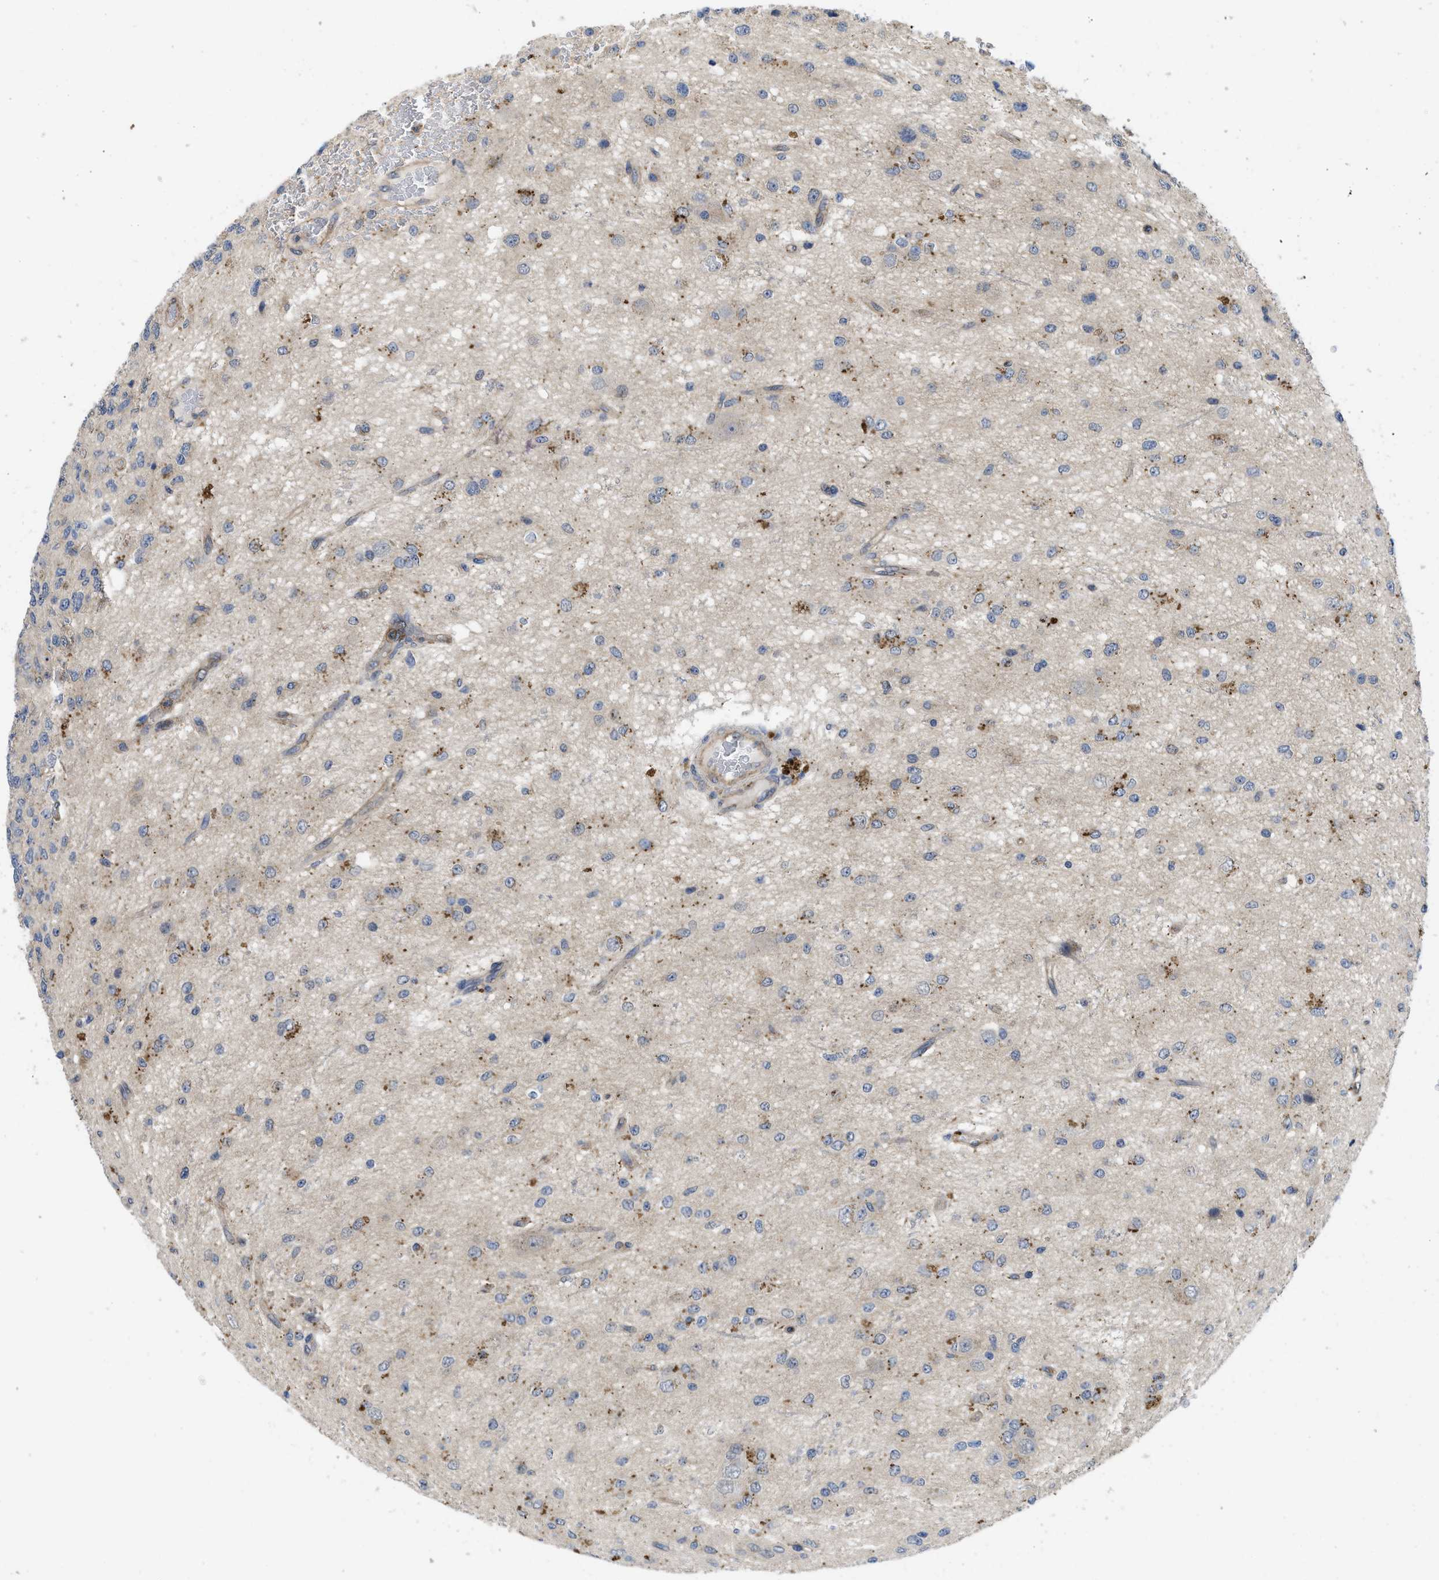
{"staining": {"intensity": "moderate", "quantity": "<25%", "location": "cytoplasmic/membranous"}, "tissue": "glioma", "cell_type": "Tumor cells", "image_type": "cancer", "snomed": [{"axis": "morphology", "description": "Glioma, malignant, High grade"}, {"axis": "topography", "description": "pancreas cauda"}], "caption": "Protein staining displays moderate cytoplasmic/membranous positivity in about <25% of tumor cells in glioma. Using DAB (brown) and hematoxylin (blue) stains, captured at high magnification using brightfield microscopy.", "gene": "PKD2", "patient": {"sex": "male", "age": 60}}